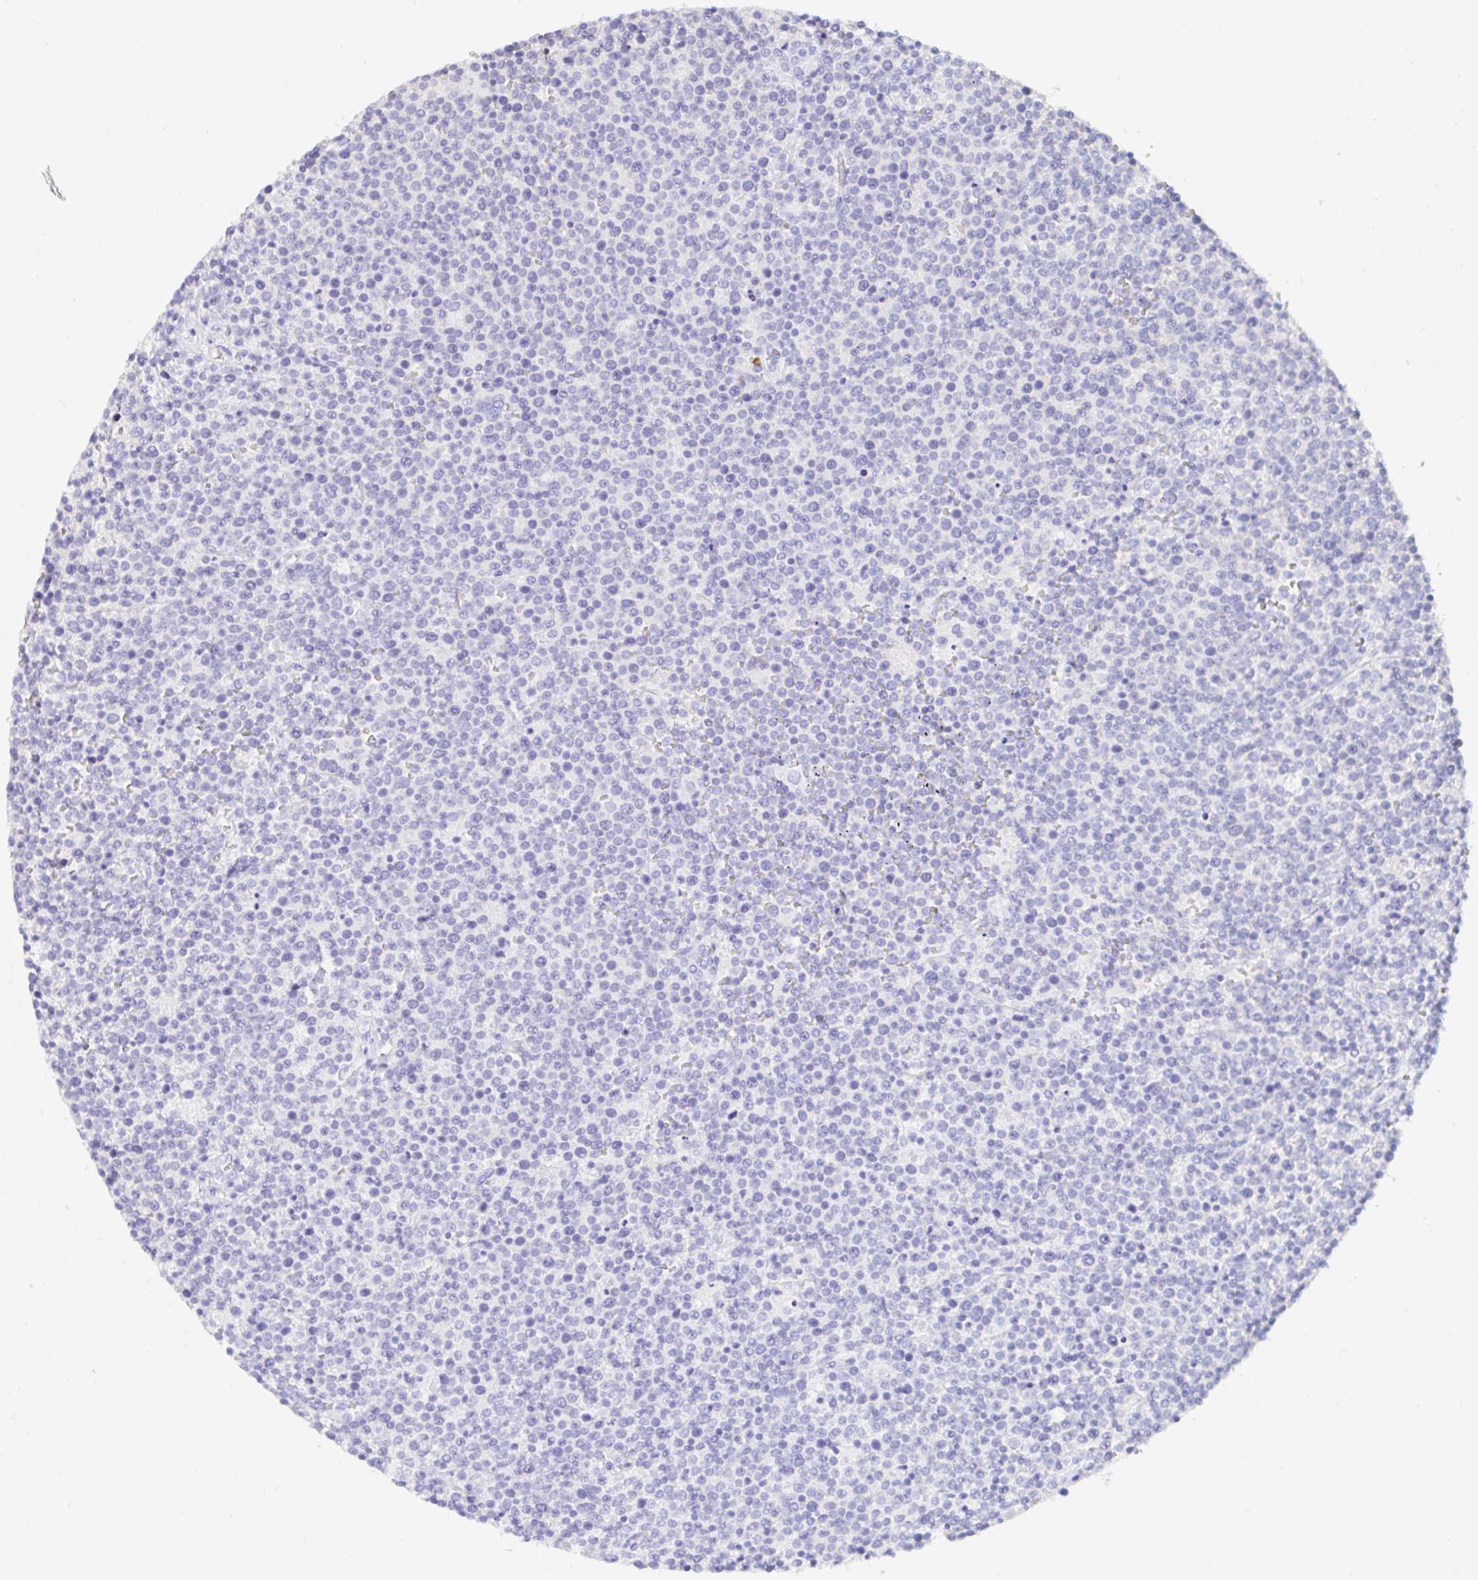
{"staining": {"intensity": "negative", "quantity": "none", "location": "none"}, "tissue": "lymphoma", "cell_type": "Tumor cells", "image_type": "cancer", "snomed": [{"axis": "morphology", "description": "Malignant lymphoma, non-Hodgkin's type, High grade"}, {"axis": "topography", "description": "Lymph node"}], "caption": "The micrograph shows no staining of tumor cells in lymphoma.", "gene": "PPP1R1B", "patient": {"sex": "male", "age": 61}}